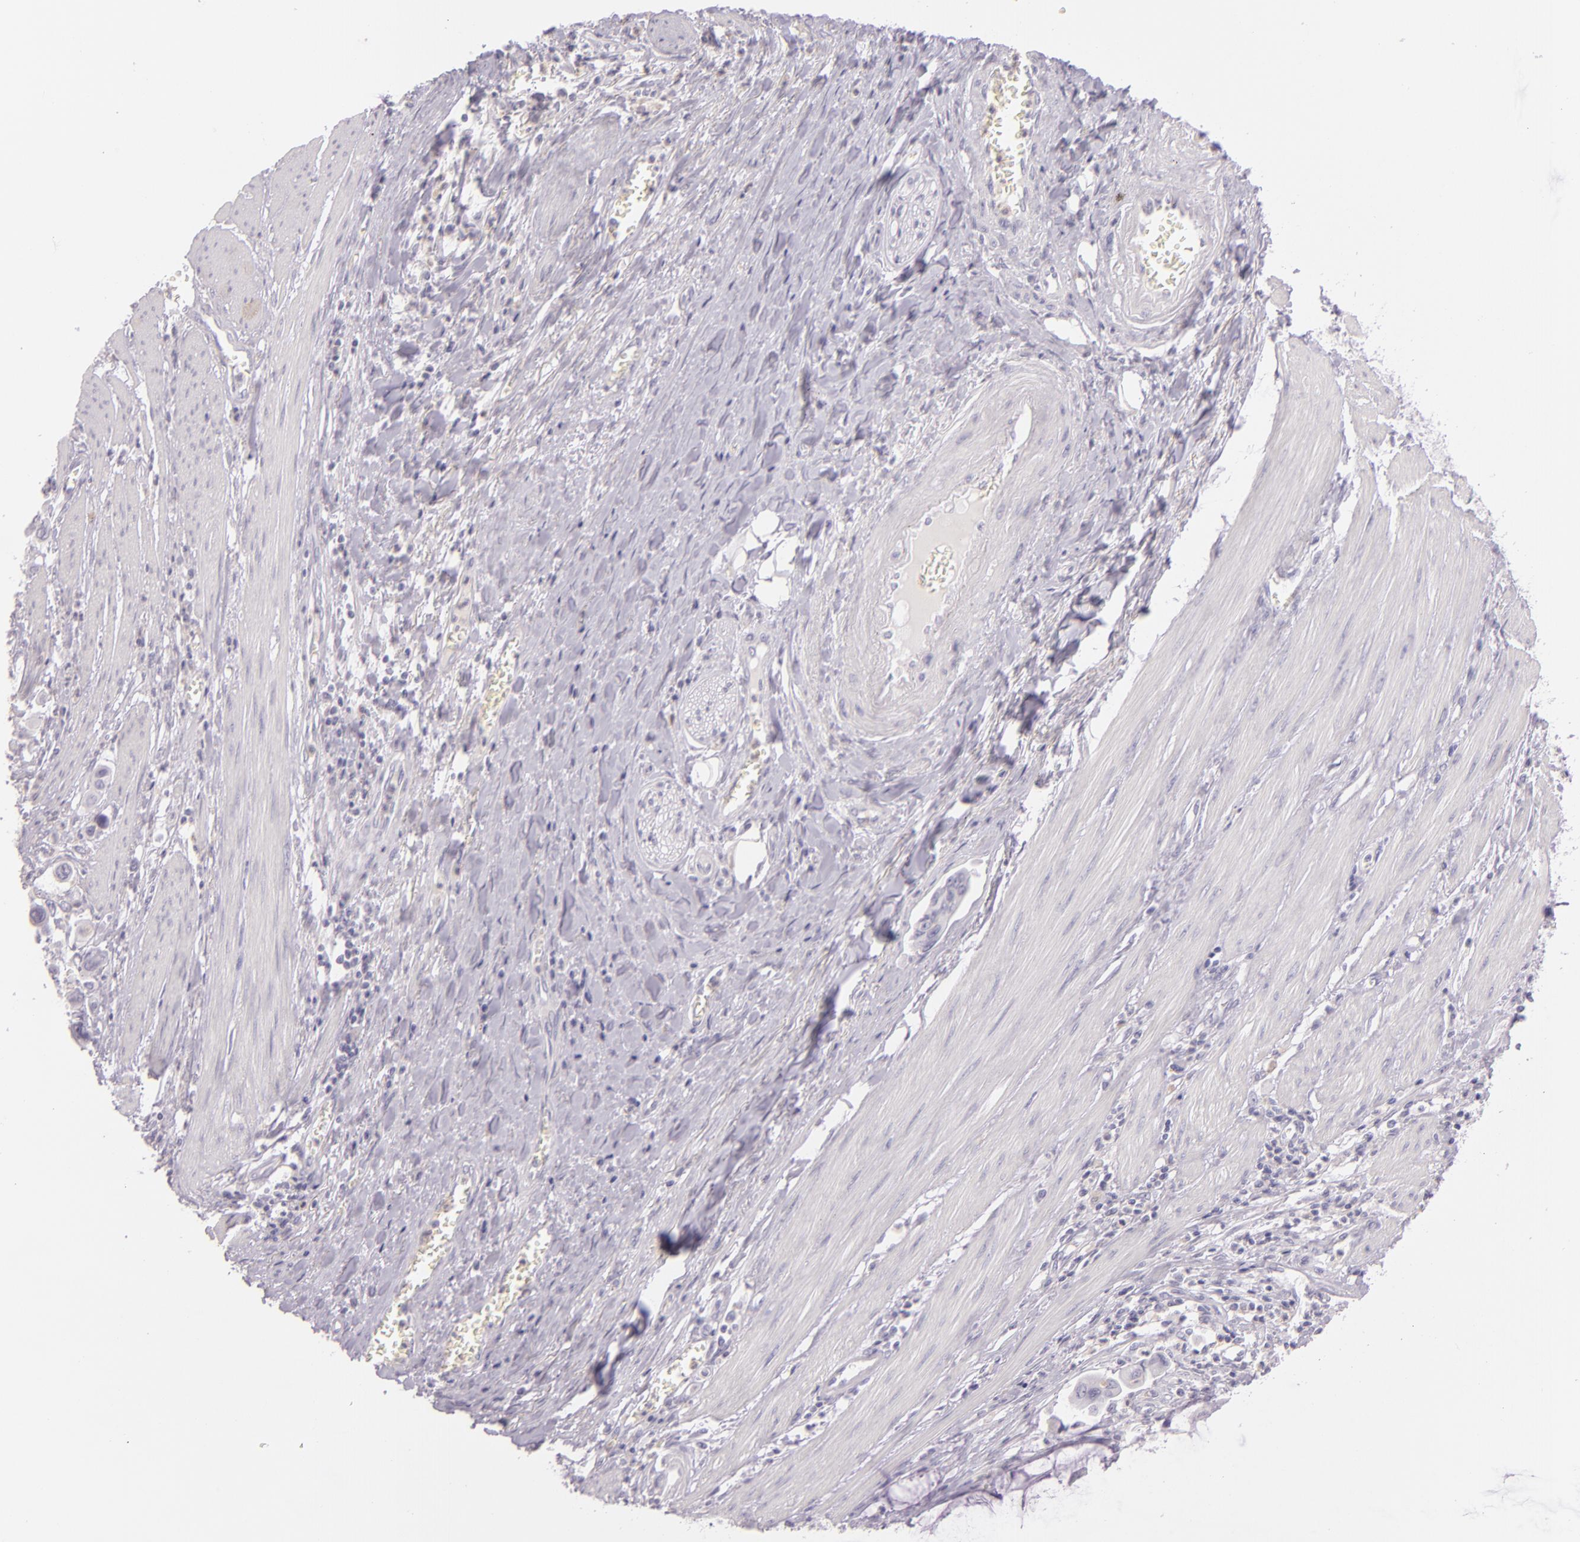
{"staining": {"intensity": "negative", "quantity": "none", "location": "none"}, "tissue": "stomach cancer", "cell_type": "Tumor cells", "image_type": "cancer", "snomed": [{"axis": "morphology", "description": "Adenocarcinoma, NOS"}, {"axis": "topography", "description": "Stomach, upper"}], "caption": "Tumor cells are negative for brown protein staining in adenocarcinoma (stomach).", "gene": "CBS", "patient": {"sex": "male", "age": 80}}